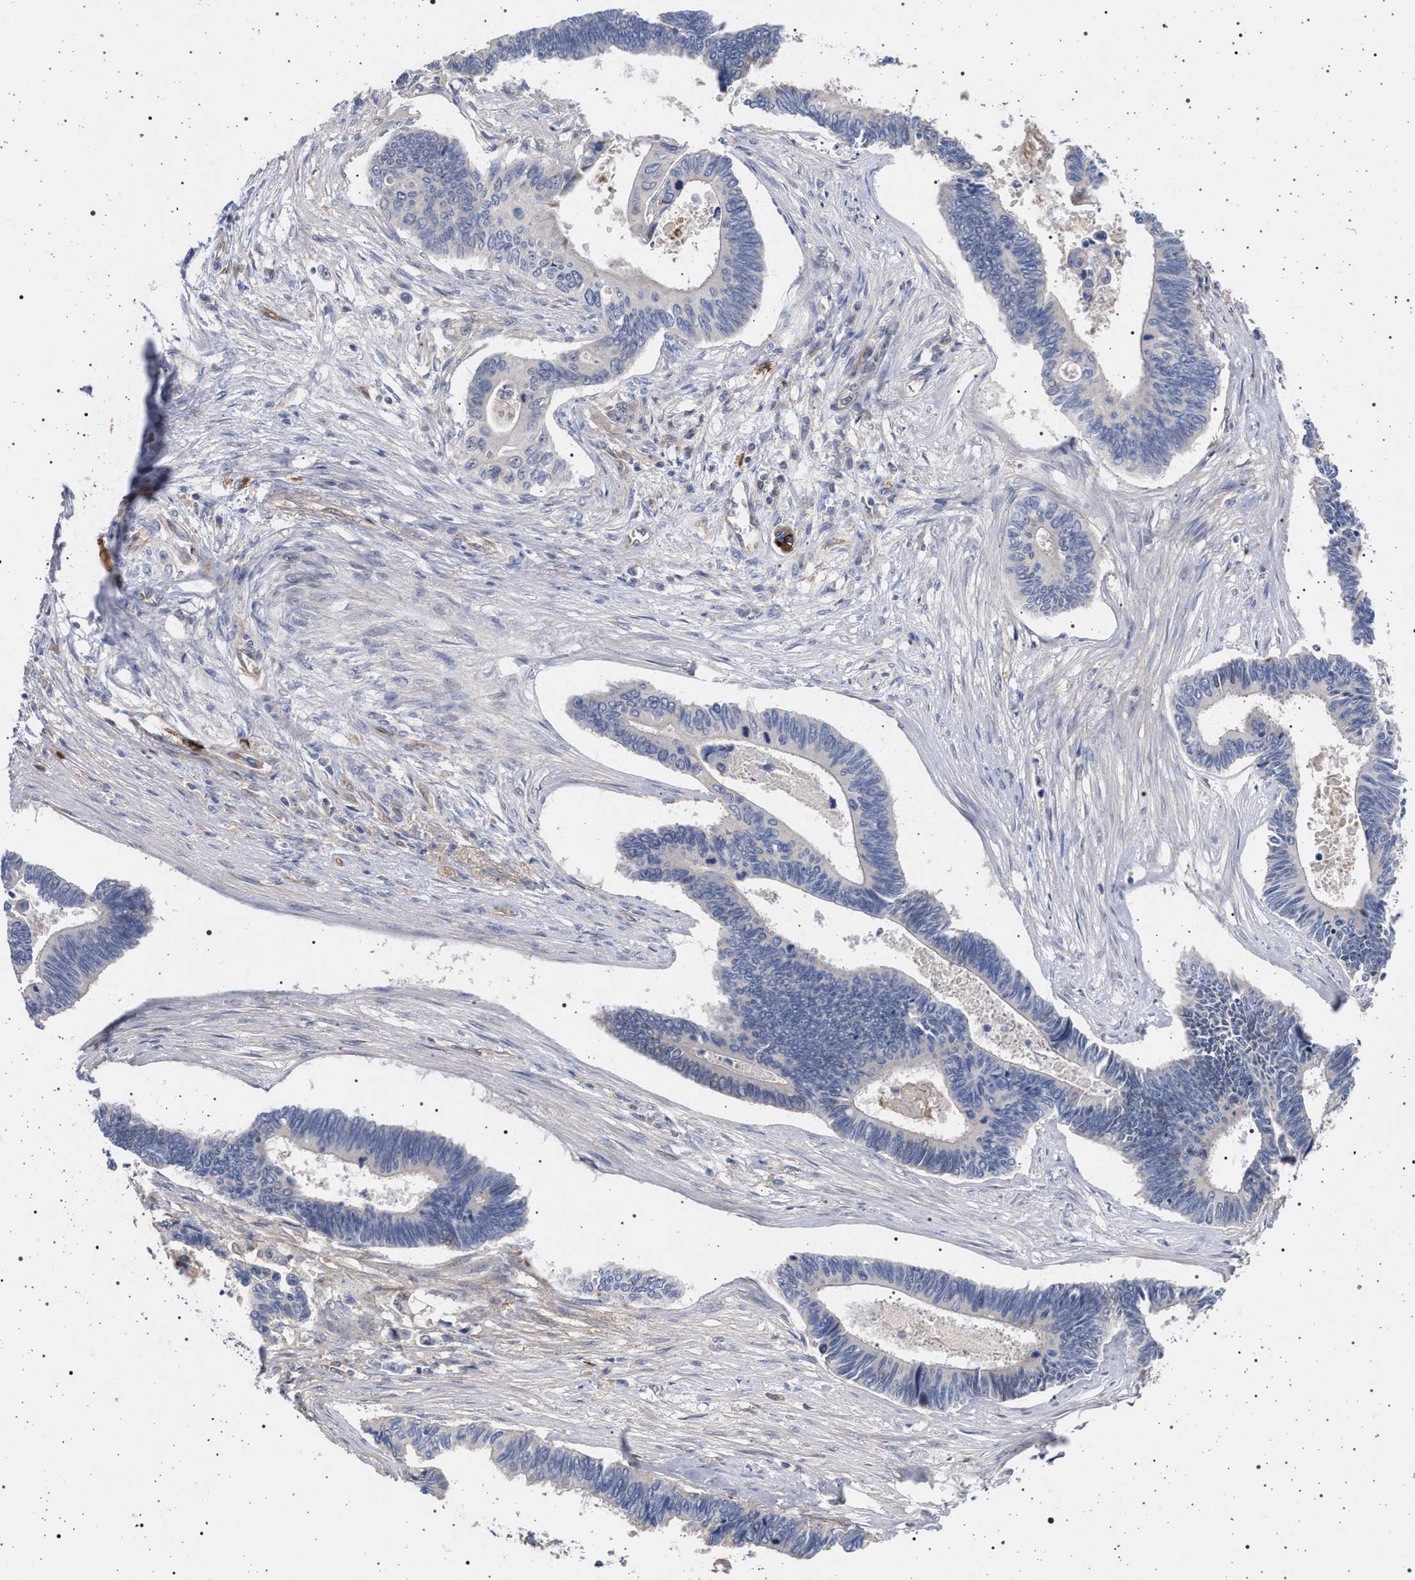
{"staining": {"intensity": "negative", "quantity": "none", "location": "none"}, "tissue": "pancreatic cancer", "cell_type": "Tumor cells", "image_type": "cancer", "snomed": [{"axis": "morphology", "description": "Adenocarcinoma, NOS"}, {"axis": "topography", "description": "Pancreas"}], "caption": "IHC histopathology image of pancreatic cancer (adenocarcinoma) stained for a protein (brown), which reveals no expression in tumor cells.", "gene": "RBM48", "patient": {"sex": "female", "age": 70}}